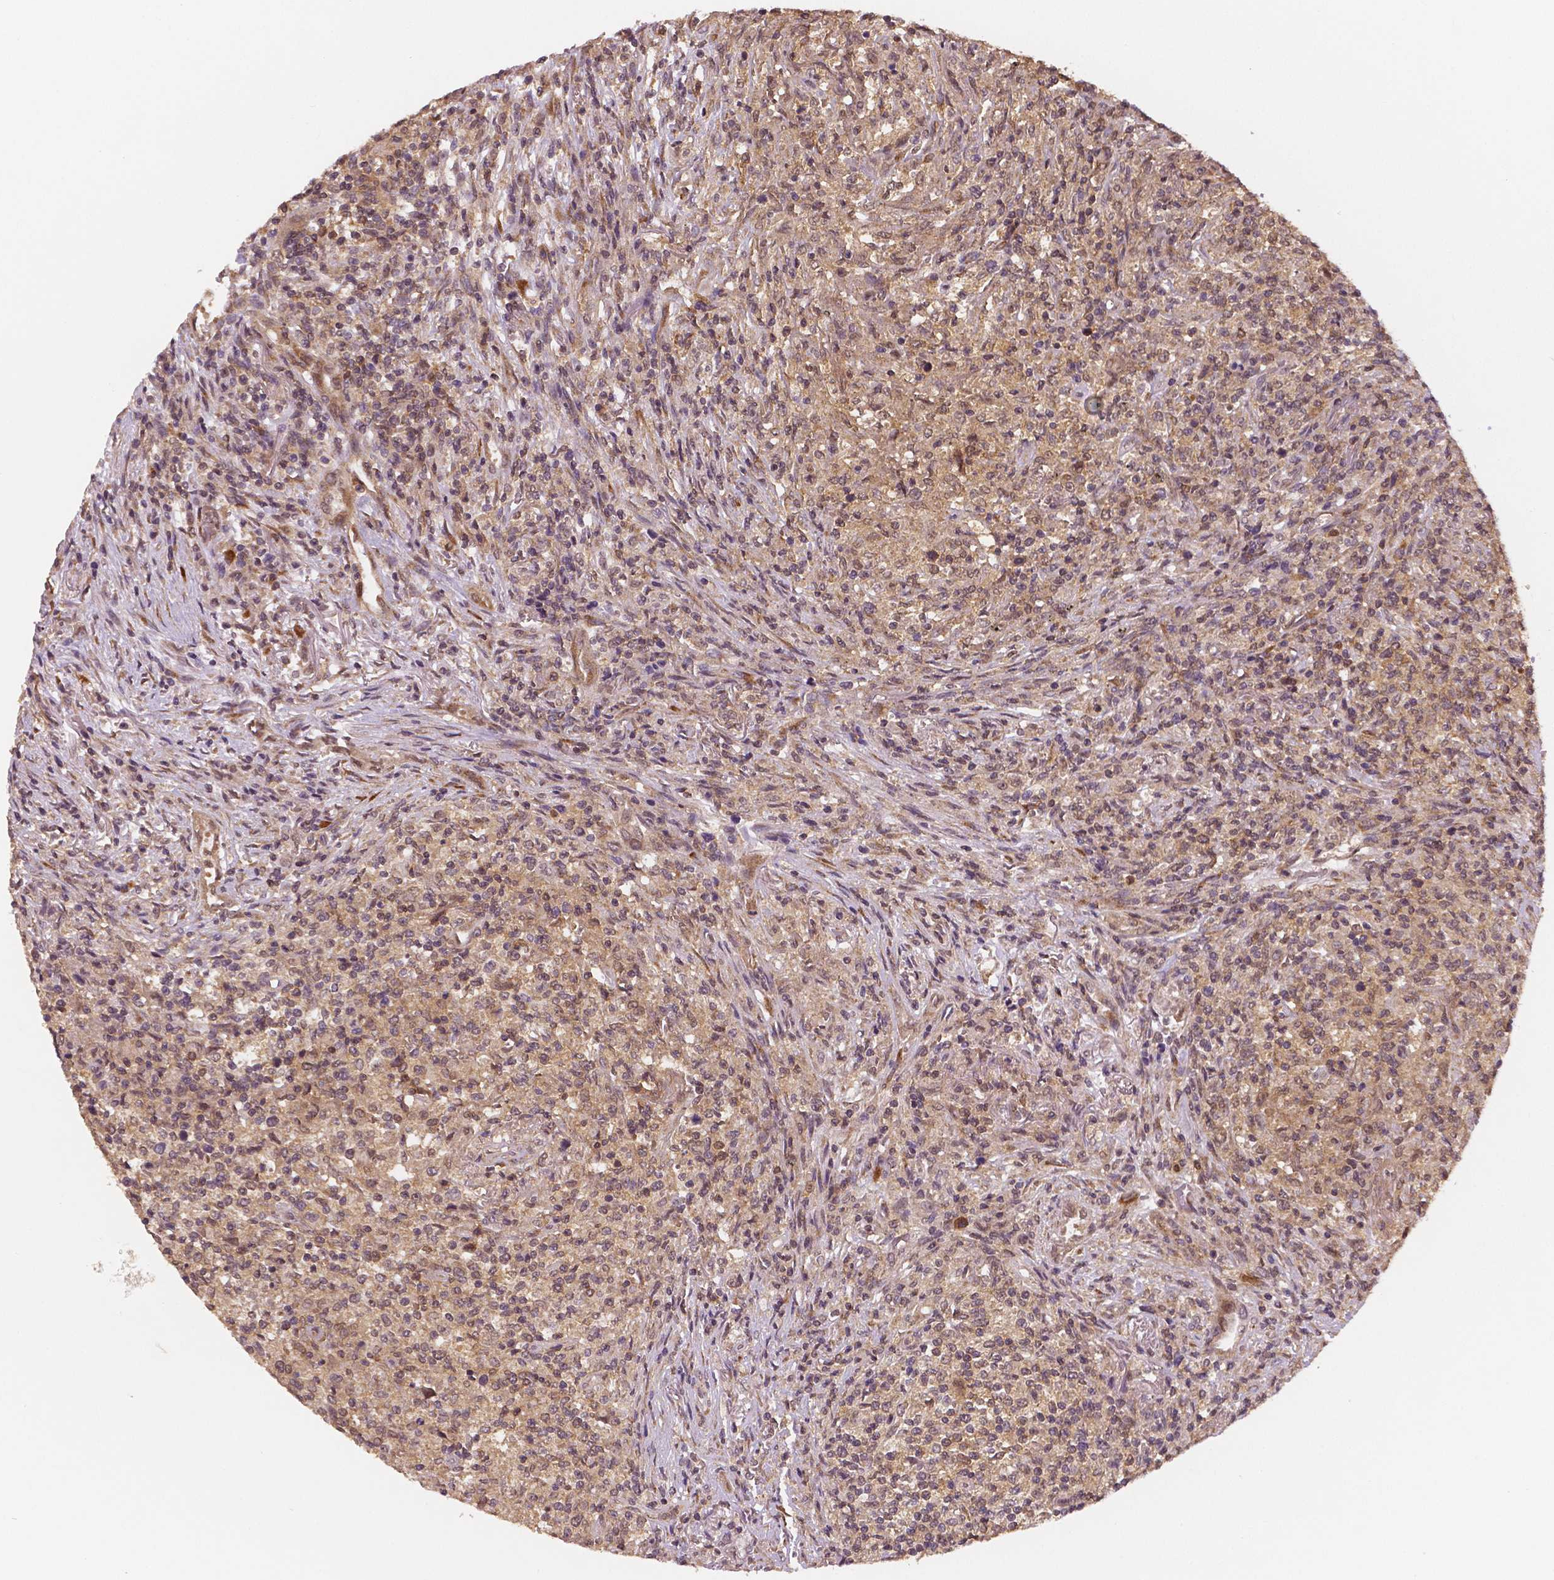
{"staining": {"intensity": "weak", "quantity": ">75%", "location": "cytoplasmic/membranous"}, "tissue": "lymphoma", "cell_type": "Tumor cells", "image_type": "cancer", "snomed": [{"axis": "morphology", "description": "Malignant lymphoma, non-Hodgkin's type, High grade"}, {"axis": "topography", "description": "Lung"}], "caption": "An IHC image of tumor tissue is shown. Protein staining in brown labels weak cytoplasmic/membranous positivity in lymphoma within tumor cells.", "gene": "STAT3", "patient": {"sex": "male", "age": 79}}